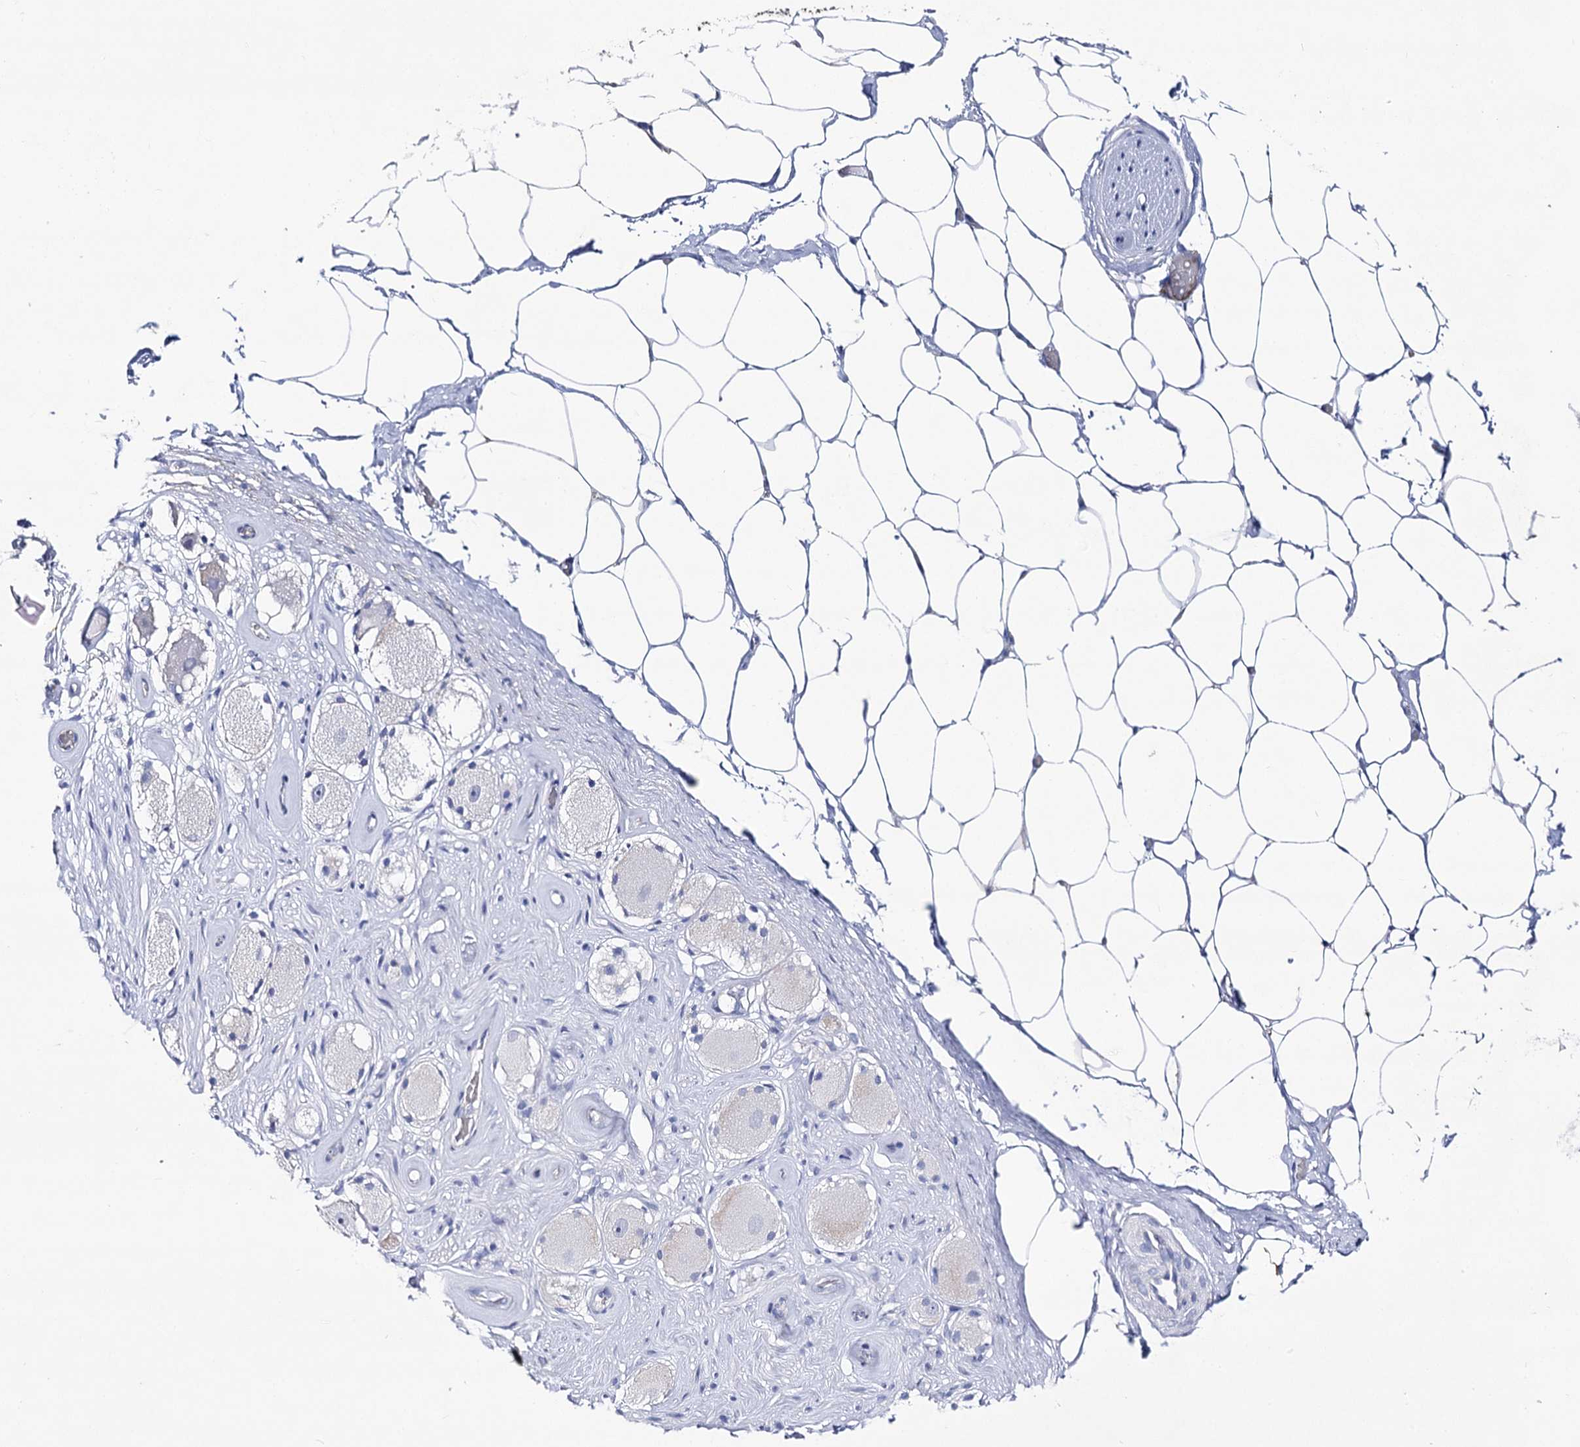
{"staining": {"intensity": "negative", "quantity": "none", "location": "none"}, "tissue": "adipose tissue", "cell_type": "Adipocytes", "image_type": "normal", "snomed": [{"axis": "morphology", "description": "Normal tissue, NOS"}, {"axis": "morphology", "description": "Adenocarcinoma, Low grade"}, {"axis": "topography", "description": "Prostate"}, {"axis": "topography", "description": "Peripheral nerve tissue"}], "caption": "IHC image of unremarkable adipose tissue: adipose tissue stained with DAB (3,3'-diaminobenzidine) exhibits no significant protein staining in adipocytes. (DAB immunohistochemistry visualized using brightfield microscopy, high magnification).", "gene": "NRAP", "patient": {"sex": "male", "age": 63}}